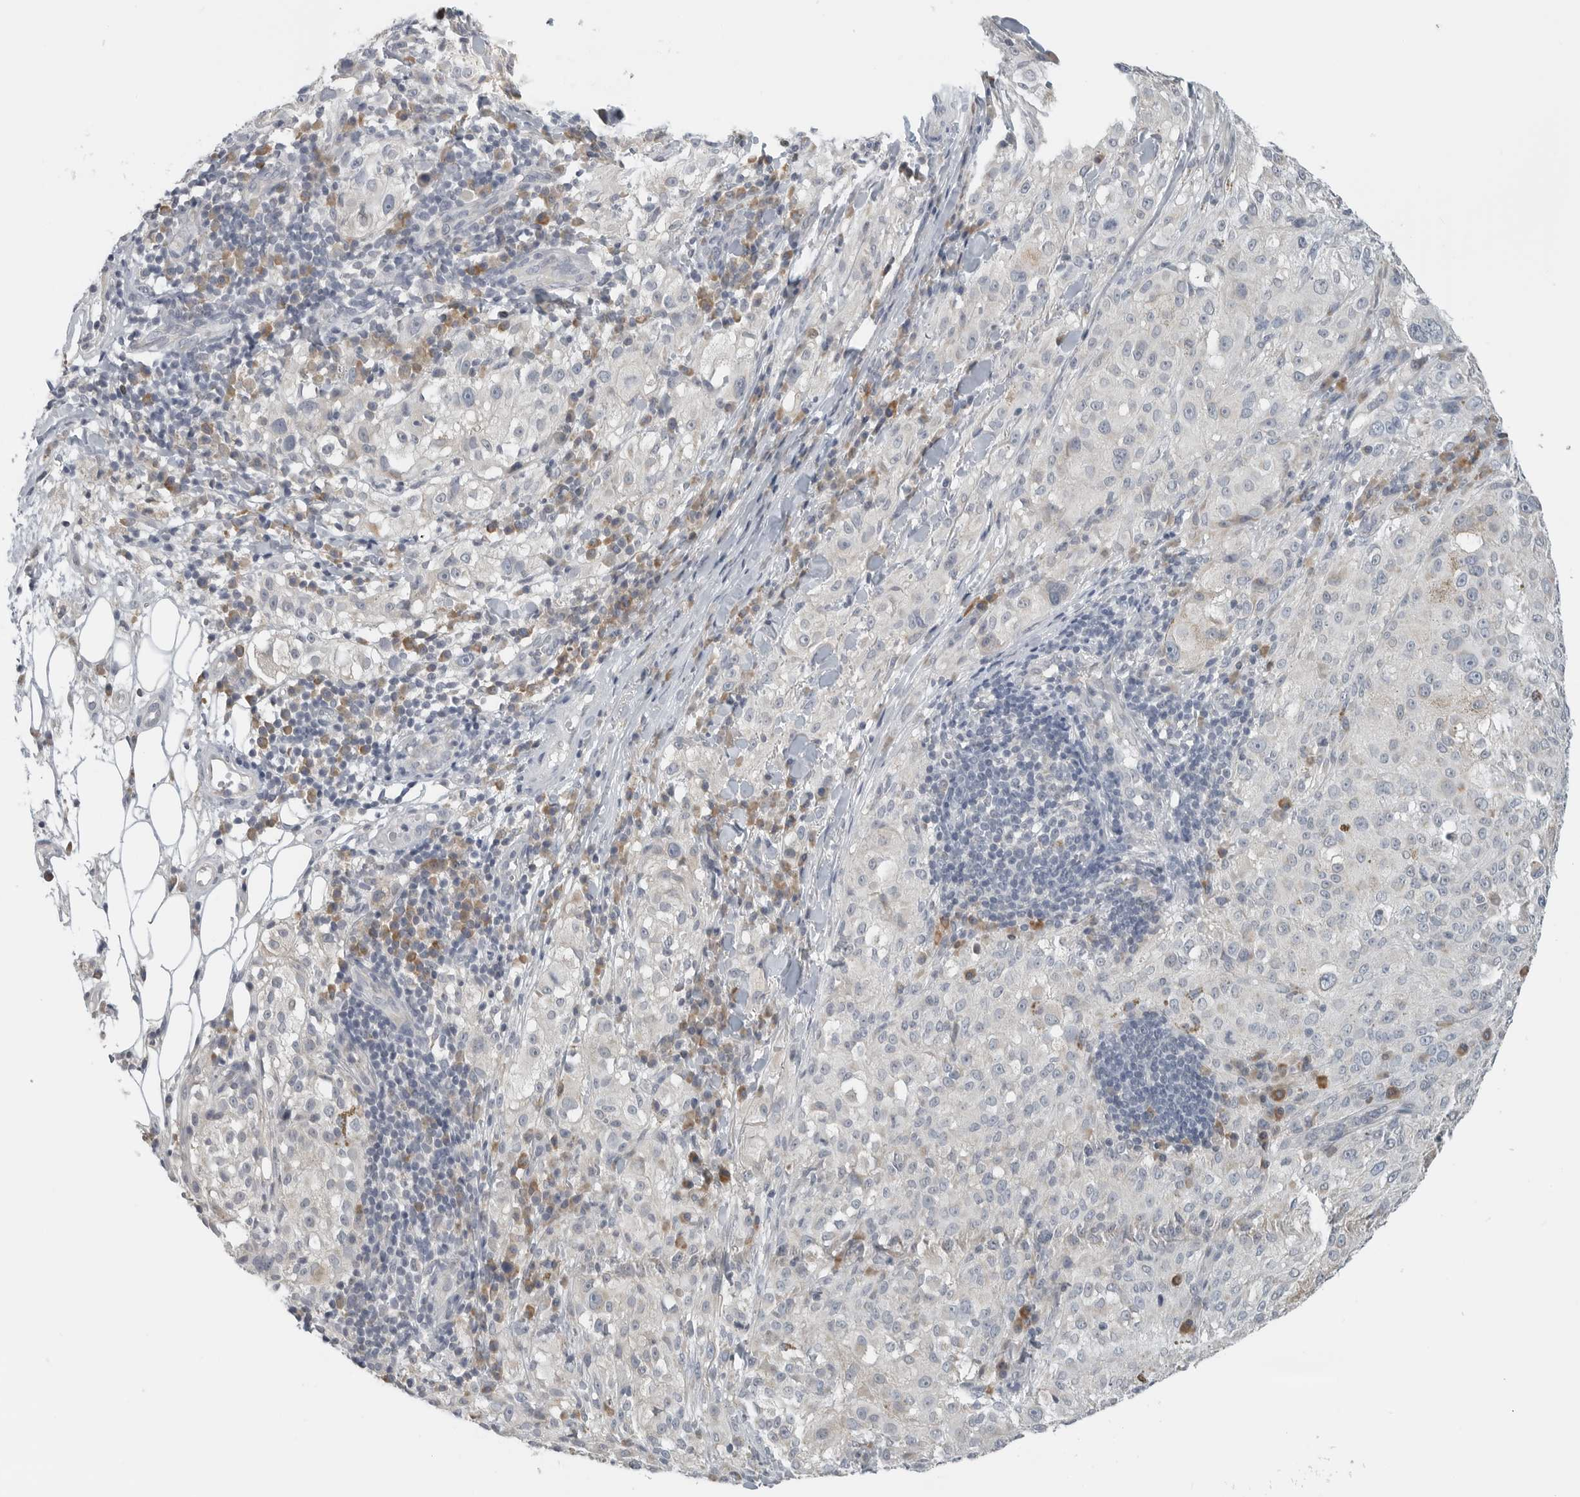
{"staining": {"intensity": "negative", "quantity": "none", "location": "none"}, "tissue": "melanoma", "cell_type": "Tumor cells", "image_type": "cancer", "snomed": [{"axis": "morphology", "description": "Necrosis, NOS"}, {"axis": "morphology", "description": "Malignant melanoma, NOS"}, {"axis": "topography", "description": "Skin"}], "caption": "A high-resolution histopathology image shows IHC staining of melanoma, which reveals no significant staining in tumor cells.", "gene": "IL12RB2", "patient": {"sex": "female", "age": 87}}